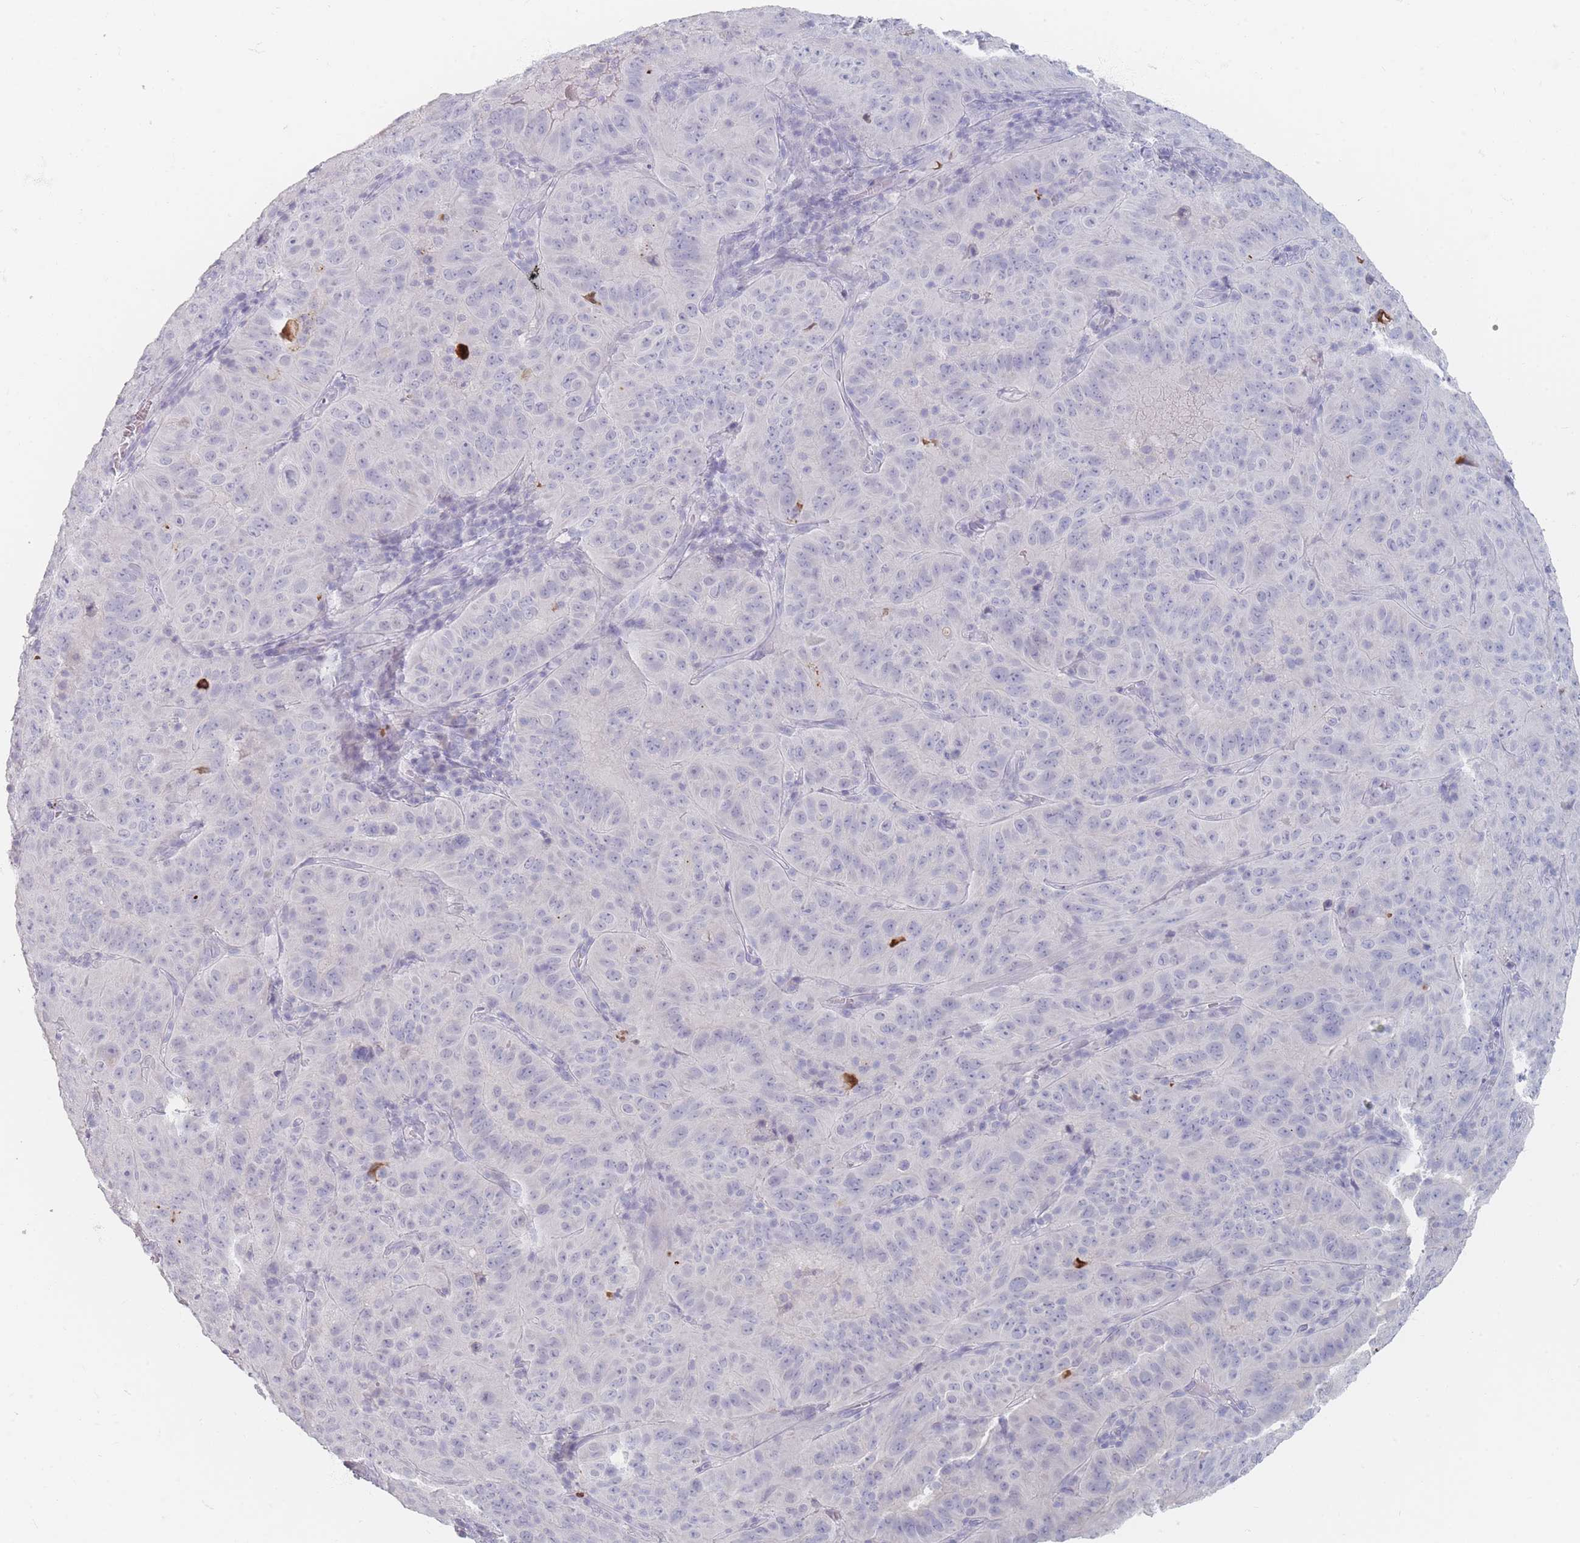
{"staining": {"intensity": "negative", "quantity": "none", "location": "none"}, "tissue": "pancreatic cancer", "cell_type": "Tumor cells", "image_type": "cancer", "snomed": [{"axis": "morphology", "description": "Adenocarcinoma, NOS"}, {"axis": "topography", "description": "Pancreas"}], "caption": "Human adenocarcinoma (pancreatic) stained for a protein using immunohistochemistry shows no staining in tumor cells.", "gene": "HELZ2", "patient": {"sex": "male", "age": 63}}